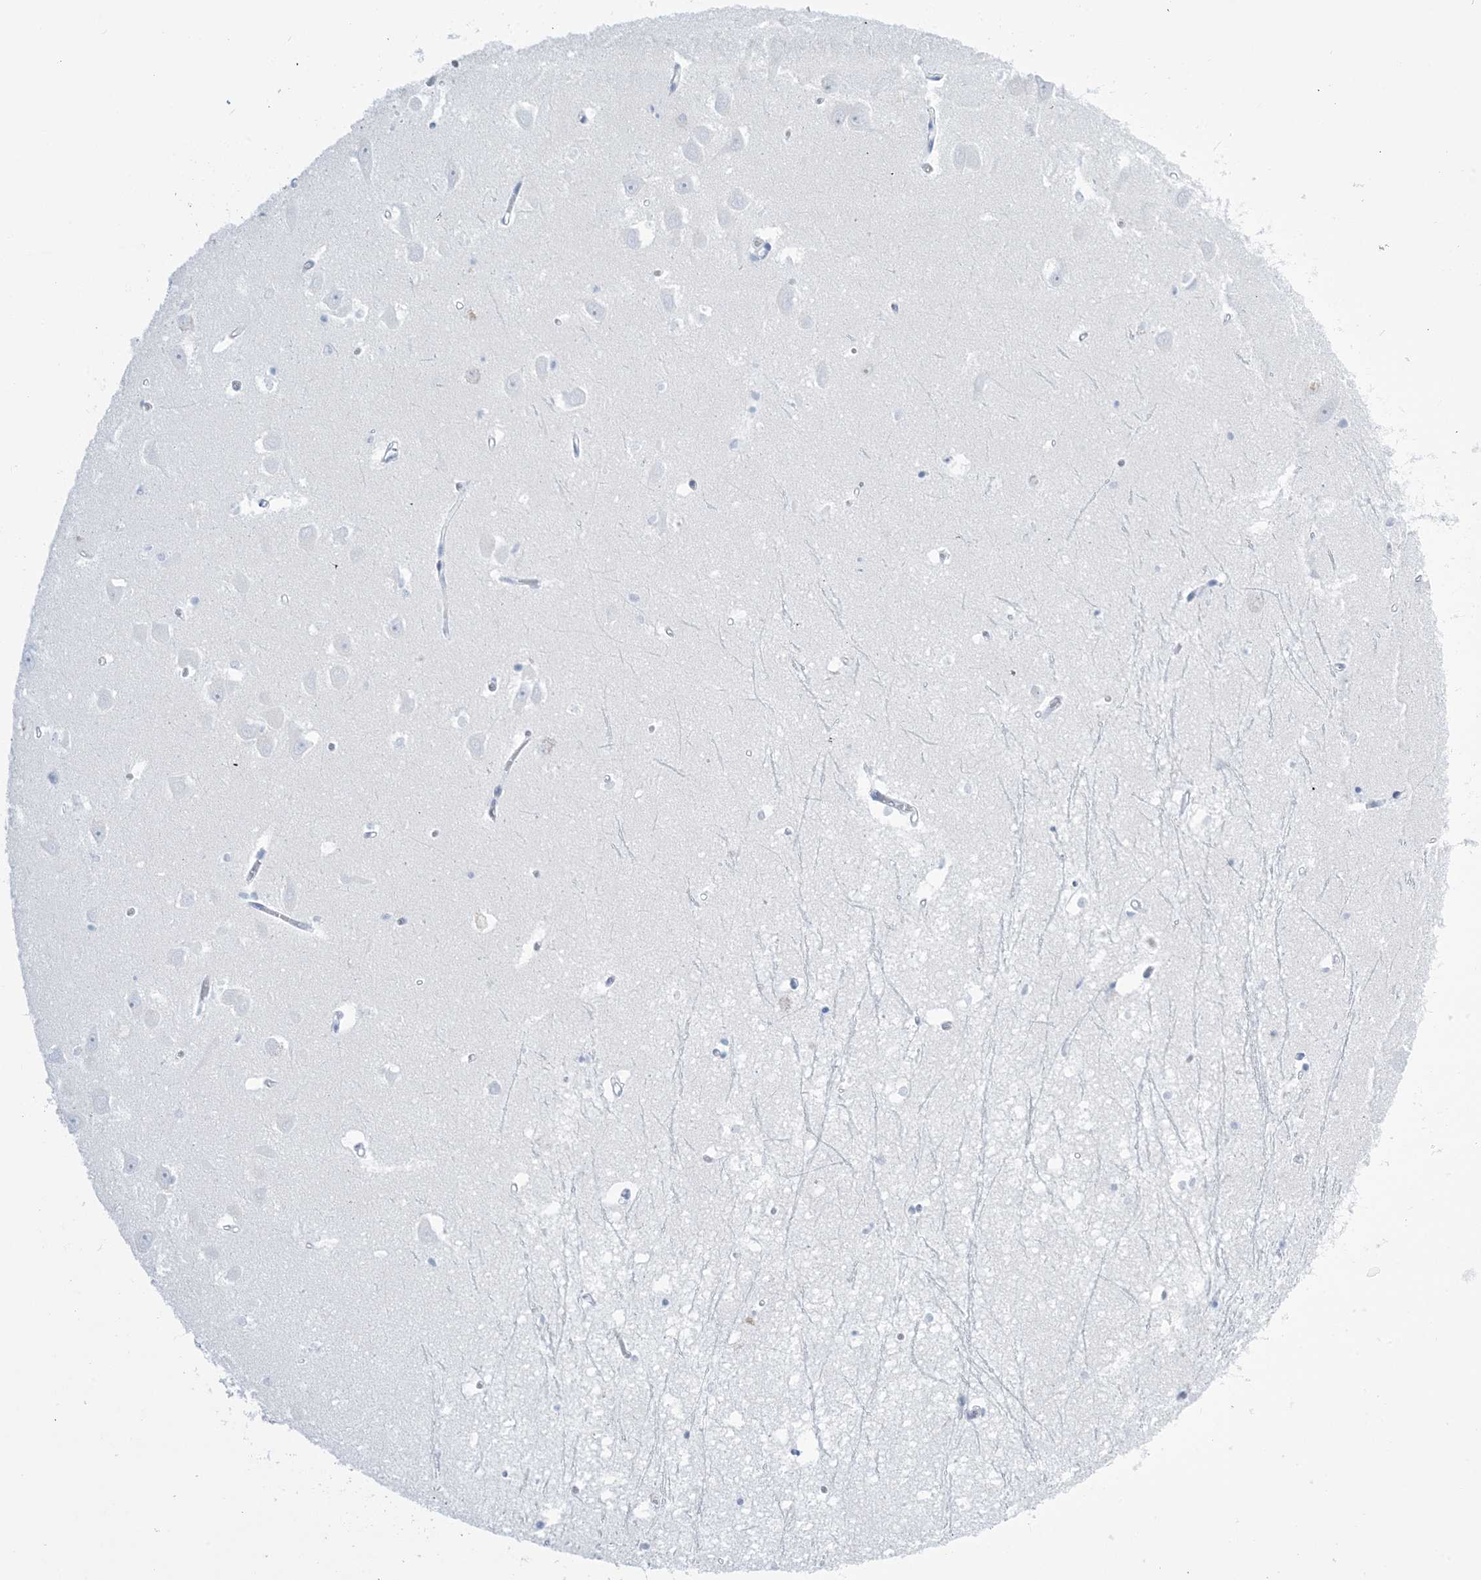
{"staining": {"intensity": "negative", "quantity": "none", "location": "none"}, "tissue": "hippocampus", "cell_type": "Glial cells", "image_type": "normal", "snomed": [{"axis": "morphology", "description": "Normal tissue, NOS"}, {"axis": "topography", "description": "Hippocampus"}], "caption": "Immunohistochemistry (IHC) image of unremarkable human hippocampus stained for a protein (brown), which reveals no expression in glial cells.", "gene": "AGXT", "patient": {"sex": "male", "age": 70}}